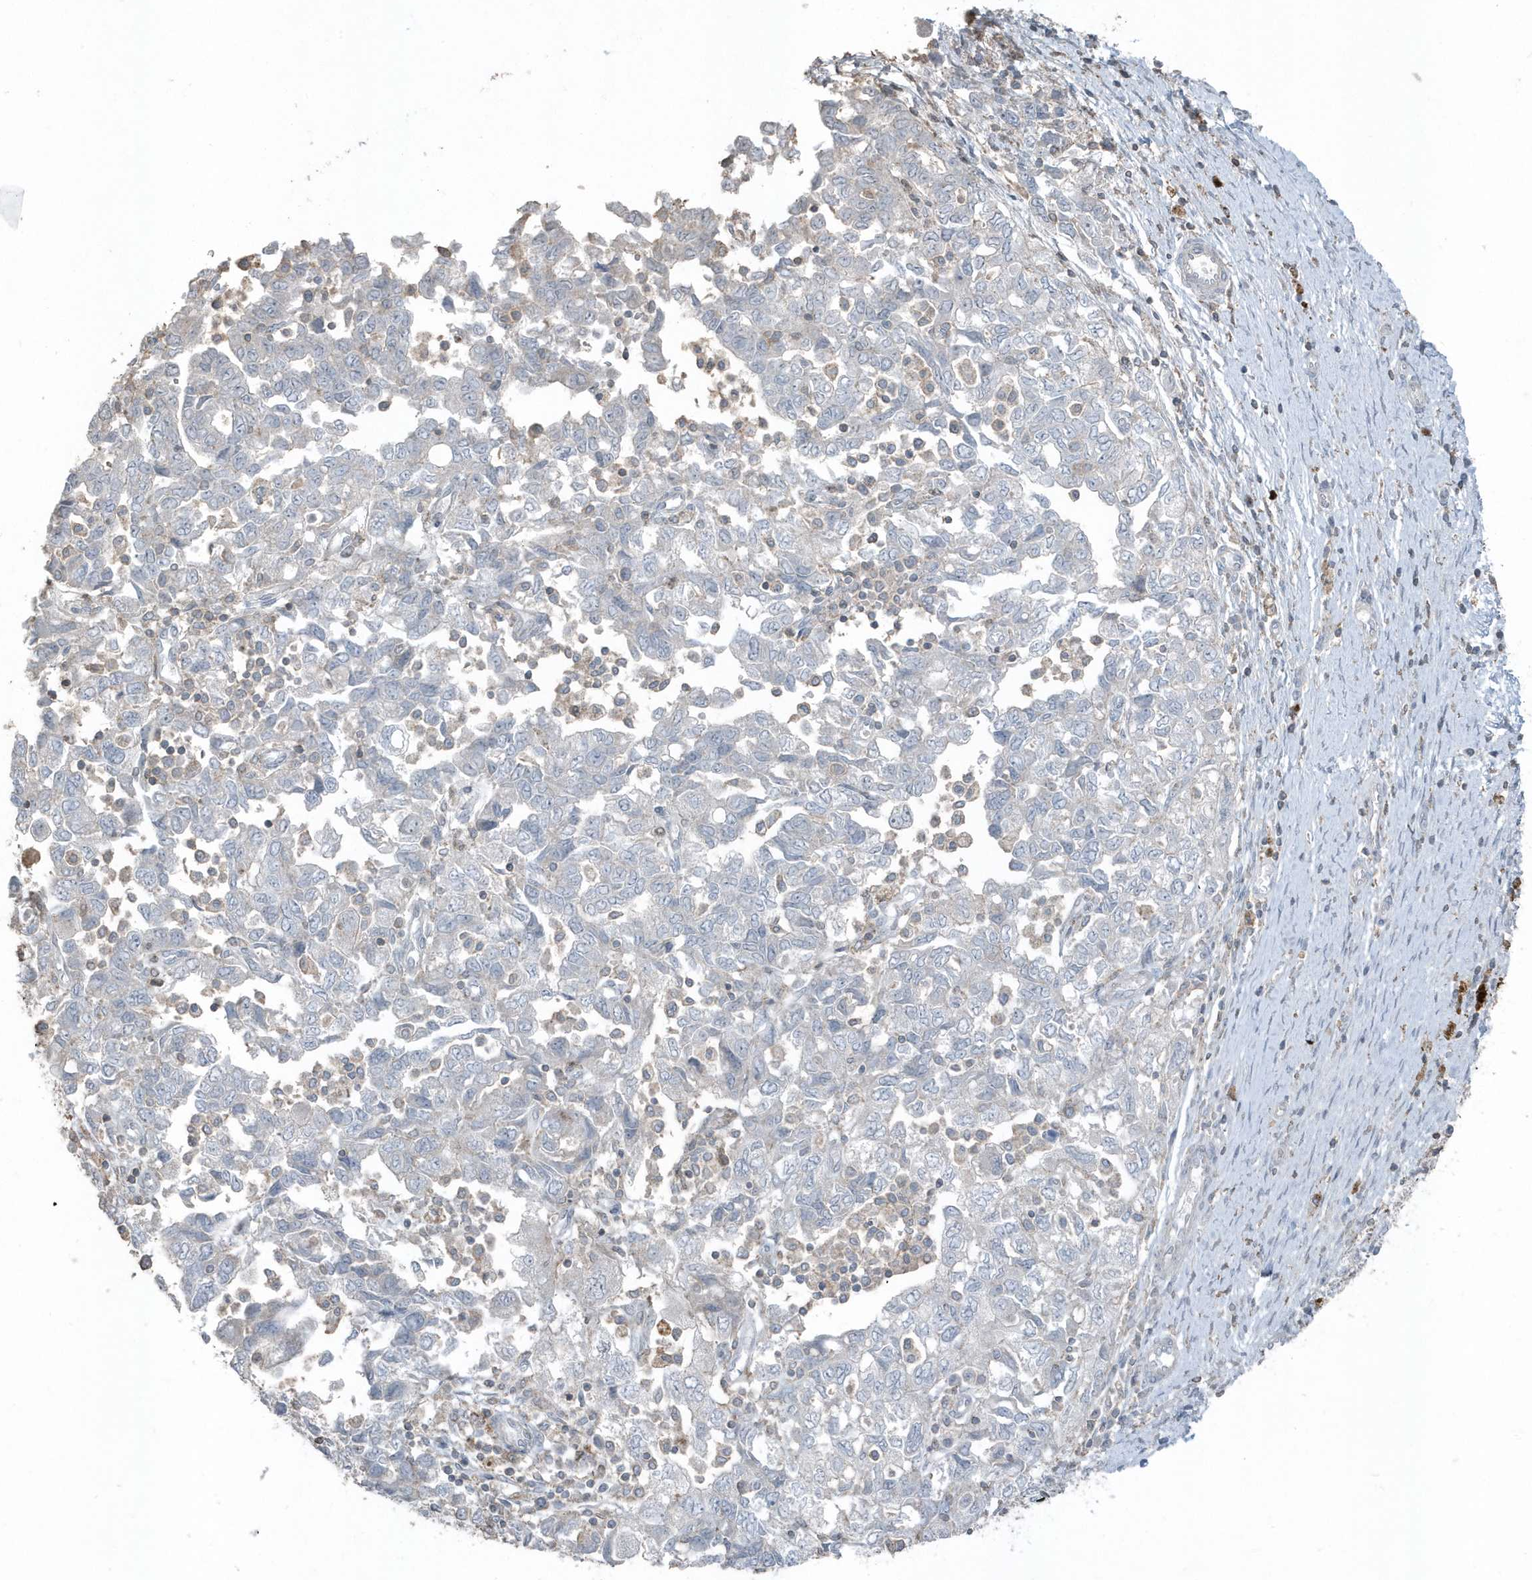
{"staining": {"intensity": "negative", "quantity": "none", "location": "none"}, "tissue": "ovarian cancer", "cell_type": "Tumor cells", "image_type": "cancer", "snomed": [{"axis": "morphology", "description": "Carcinoma, NOS"}, {"axis": "morphology", "description": "Cystadenocarcinoma, serous, NOS"}, {"axis": "topography", "description": "Ovary"}], "caption": "Tumor cells show no significant protein staining in ovarian cancer (serous cystadenocarcinoma).", "gene": "ACTC1", "patient": {"sex": "female", "age": 69}}